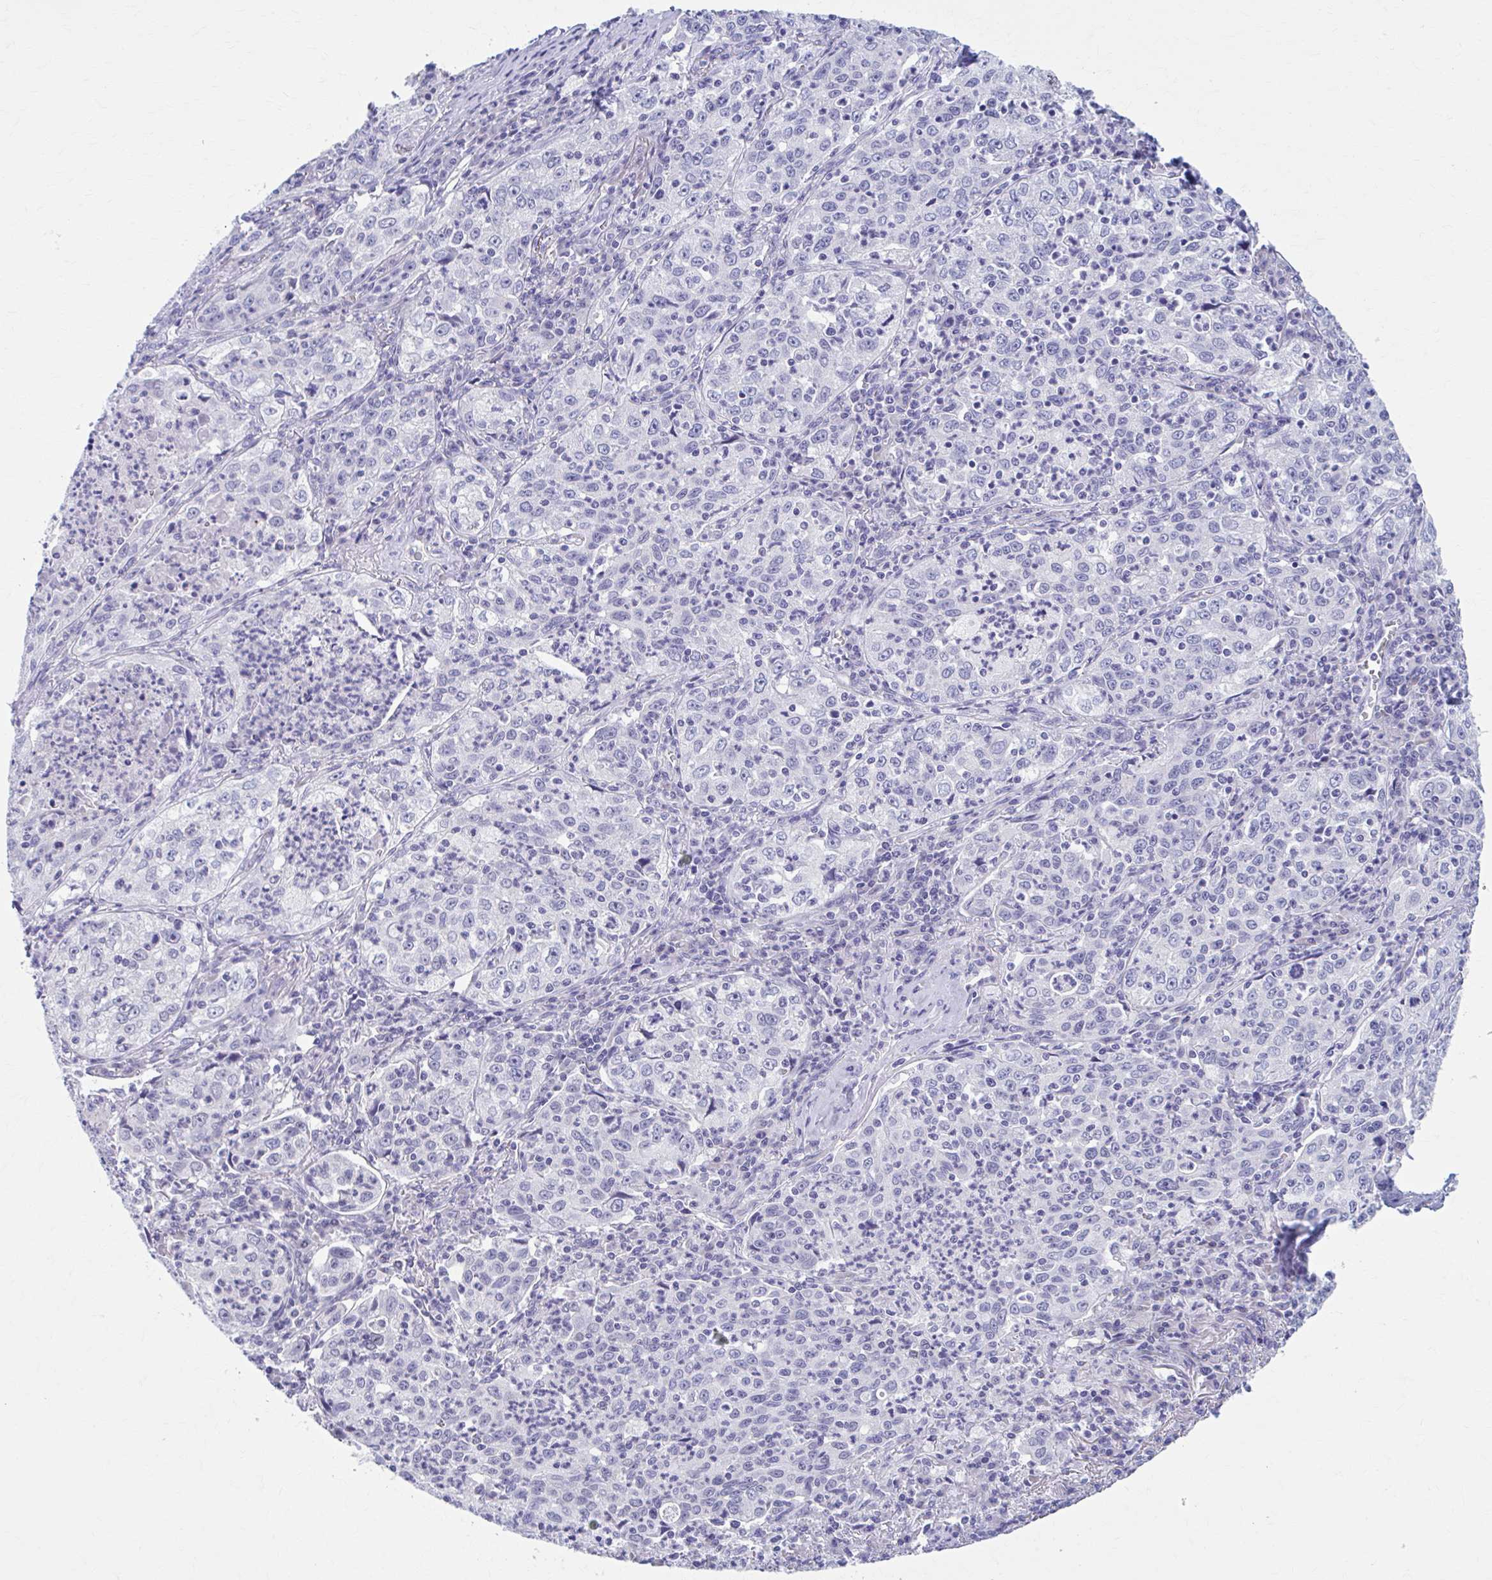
{"staining": {"intensity": "negative", "quantity": "none", "location": "none"}, "tissue": "lung cancer", "cell_type": "Tumor cells", "image_type": "cancer", "snomed": [{"axis": "morphology", "description": "Squamous cell carcinoma, NOS"}, {"axis": "topography", "description": "Lung"}], "caption": "This is a histopathology image of immunohistochemistry (IHC) staining of lung cancer (squamous cell carcinoma), which shows no positivity in tumor cells. (Brightfield microscopy of DAB (3,3'-diaminobenzidine) immunohistochemistry at high magnification).", "gene": "CCDC105", "patient": {"sex": "male", "age": 71}}